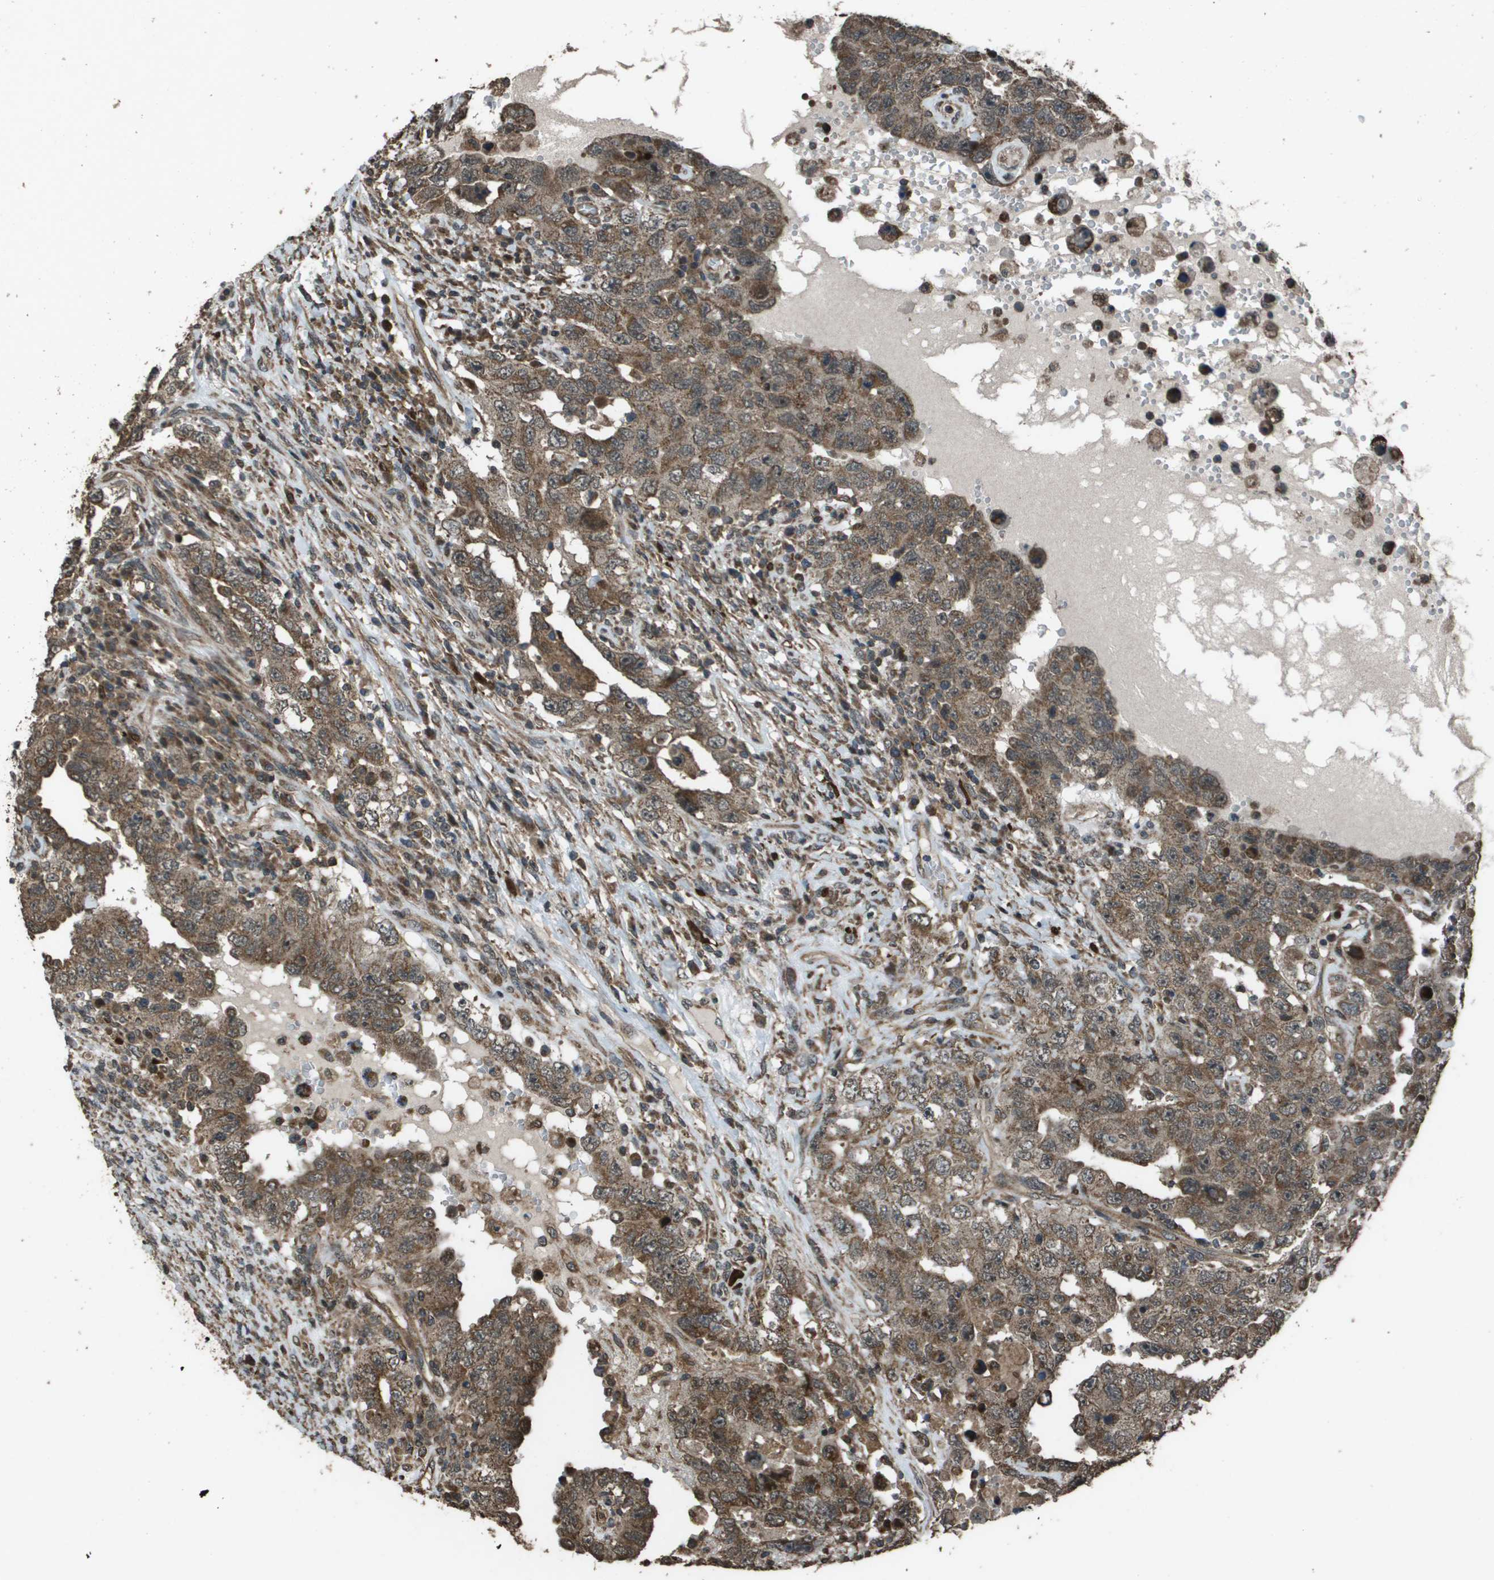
{"staining": {"intensity": "moderate", "quantity": ">75%", "location": "cytoplasmic/membranous"}, "tissue": "testis cancer", "cell_type": "Tumor cells", "image_type": "cancer", "snomed": [{"axis": "morphology", "description": "Carcinoma, Embryonal, NOS"}, {"axis": "topography", "description": "Testis"}], "caption": "Protein staining reveals moderate cytoplasmic/membranous expression in about >75% of tumor cells in testis cancer.", "gene": "FIG4", "patient": {"sex": "male", "age": 26}}